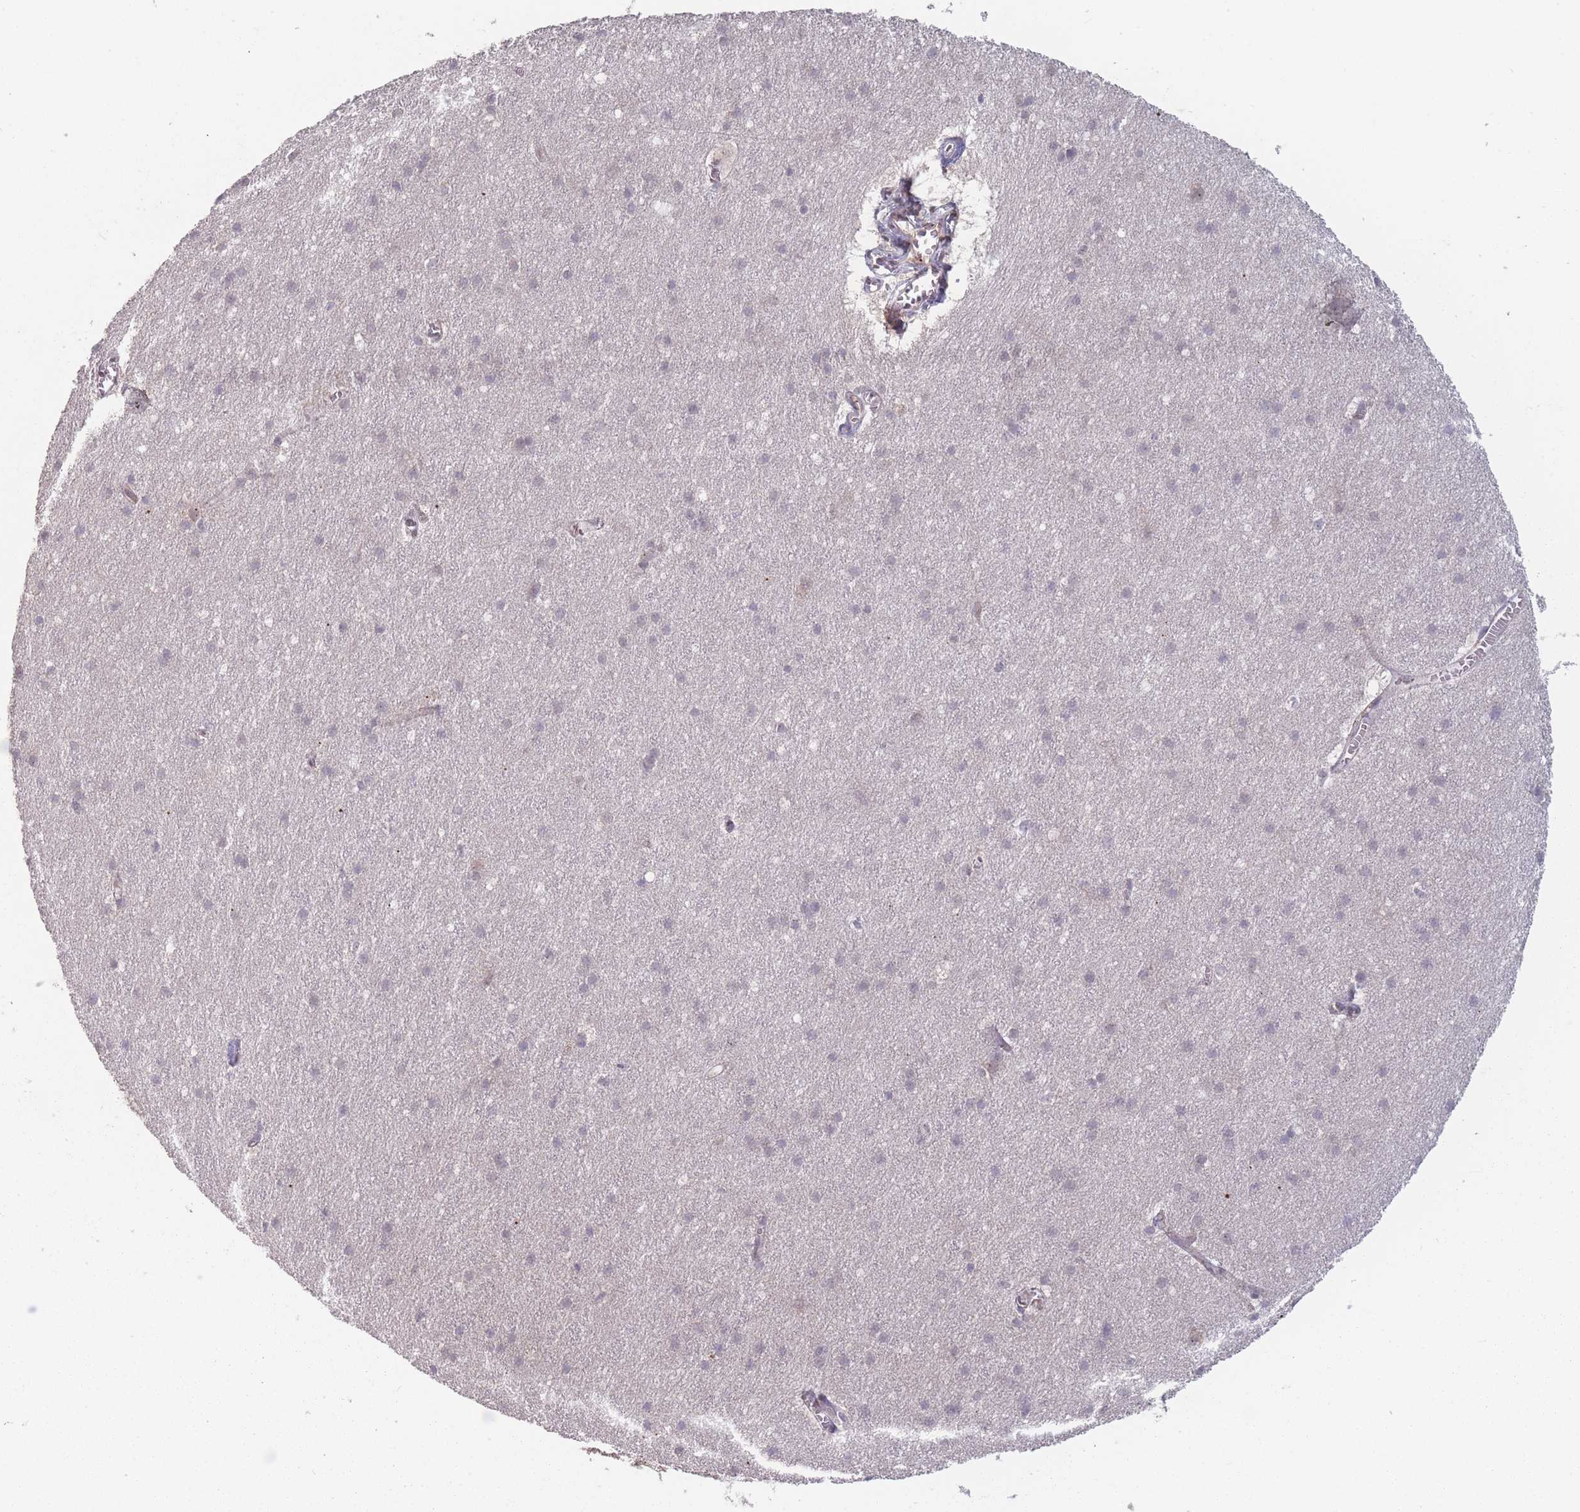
{"staining": {"intensity": "negative", "quantity": "none", "location": "none"}, "tissue": "cerebral cortex", "cell_type": "Endothelial cells", "image_type": "normal", "snomed": [{"axis": "morphology", "description": "Normal tissue, NOS"}, {"axis": "topography", "description": "Cerebral cortex"}], "caption": "Endothelial cells show no significant protein staining in benign cerebral cortex. The staining was performed using DAB (3,3'-diaminobenzidine) to visualize the protein expression in brown, while the nuclei were stained in blue with hematoxylin (Magnification: 20x).", "gene": "TMEM232", "patient": {"sex": "male", "age": 54}}